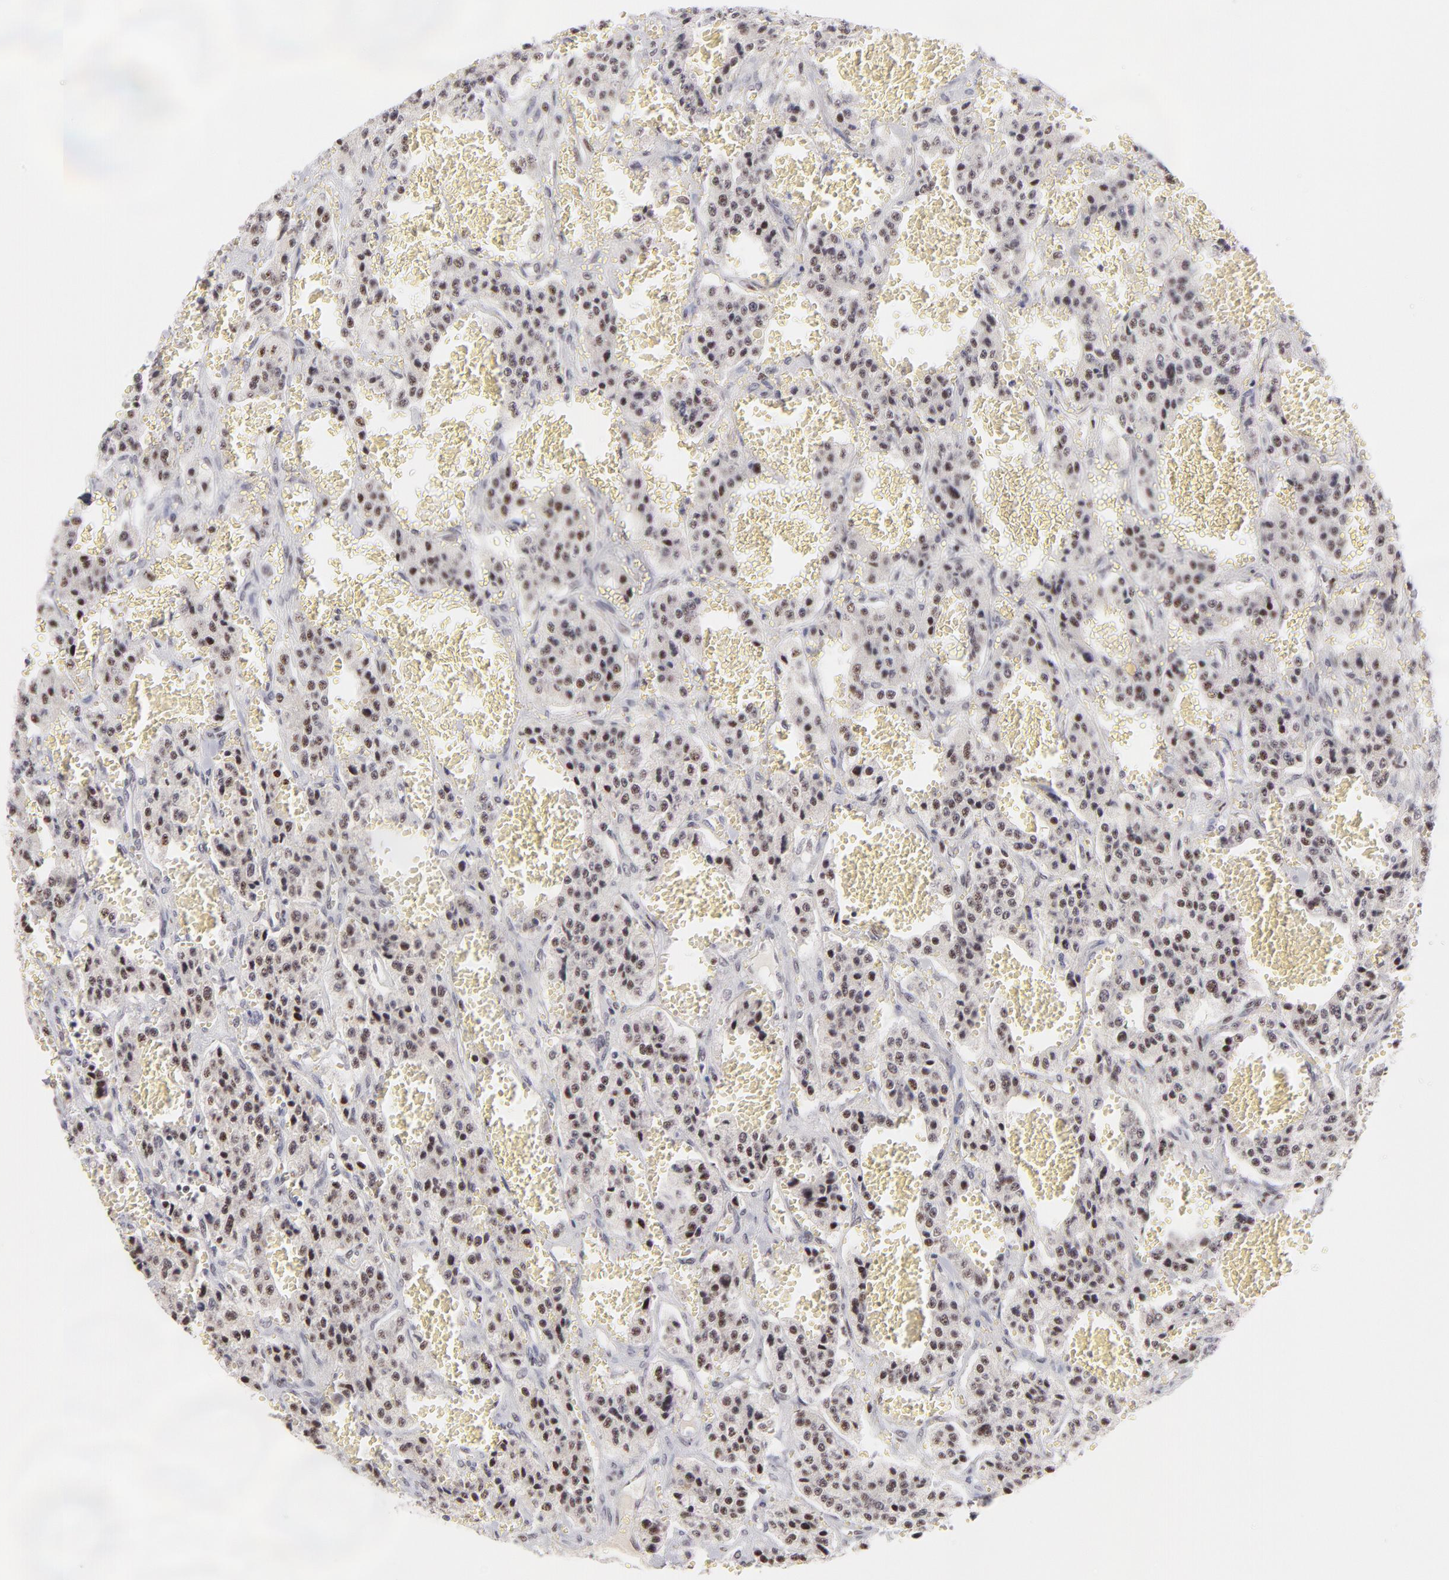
{"staining": {"intensity": "moderate", "quantity": ">75%", "location": "nuclear"}, "tissue": "carcinoid", "cell_type": "Tumor cells", "image_type": "cancer", "snomed": [{"axis": "morphology", "description": "Carcinoid, malignant, NOS"}, {"axis": "topography", "description": "Small intestine"}], "caption": "A histopathology image of human carcinoid (malignant) stained for a protein displays moderate nuclear brown staining in tumor cells.", "gene": "CDC25C", "patient": {"sex": "male", "age": 52}}